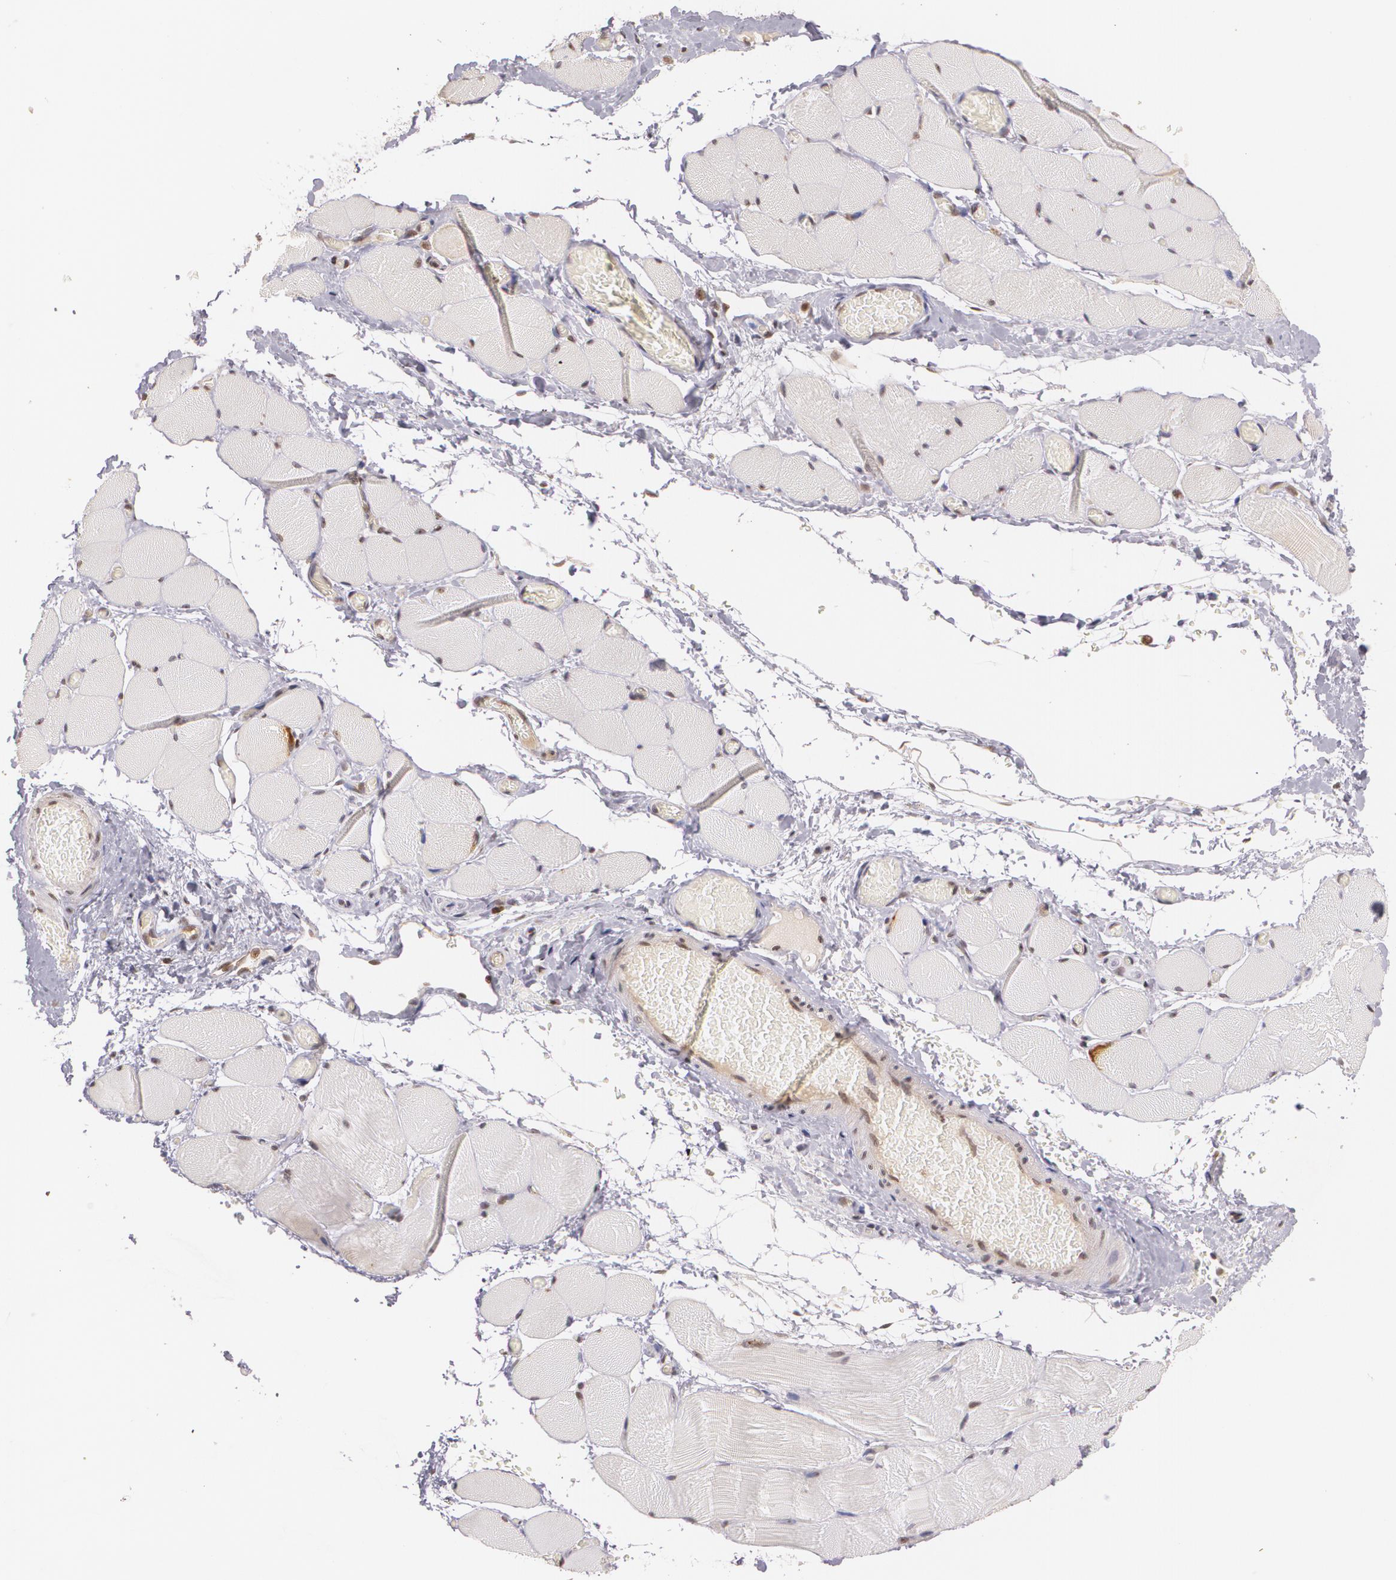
{"staining": {"intensity": "weak", "quantity": "<25%", "location": "cytoplasmic/membranous"}, "tissue": "skeletal muscle", "cell_type": "Myocytes", "image_type": "normal", "snomed": [{"axis": "morphology", "description": "Normal tissue, NOS"}, {"axis": "topography", "description": "Skeletal muscle"}, {"axis": "topography", "description": "Soft tissue"}], "caption": "The immunohistochemistry image has no significant expression in myocytes of skeletal muscle.", "gene": "VAV3", "patient": {"sex": "female", "age": 58}}